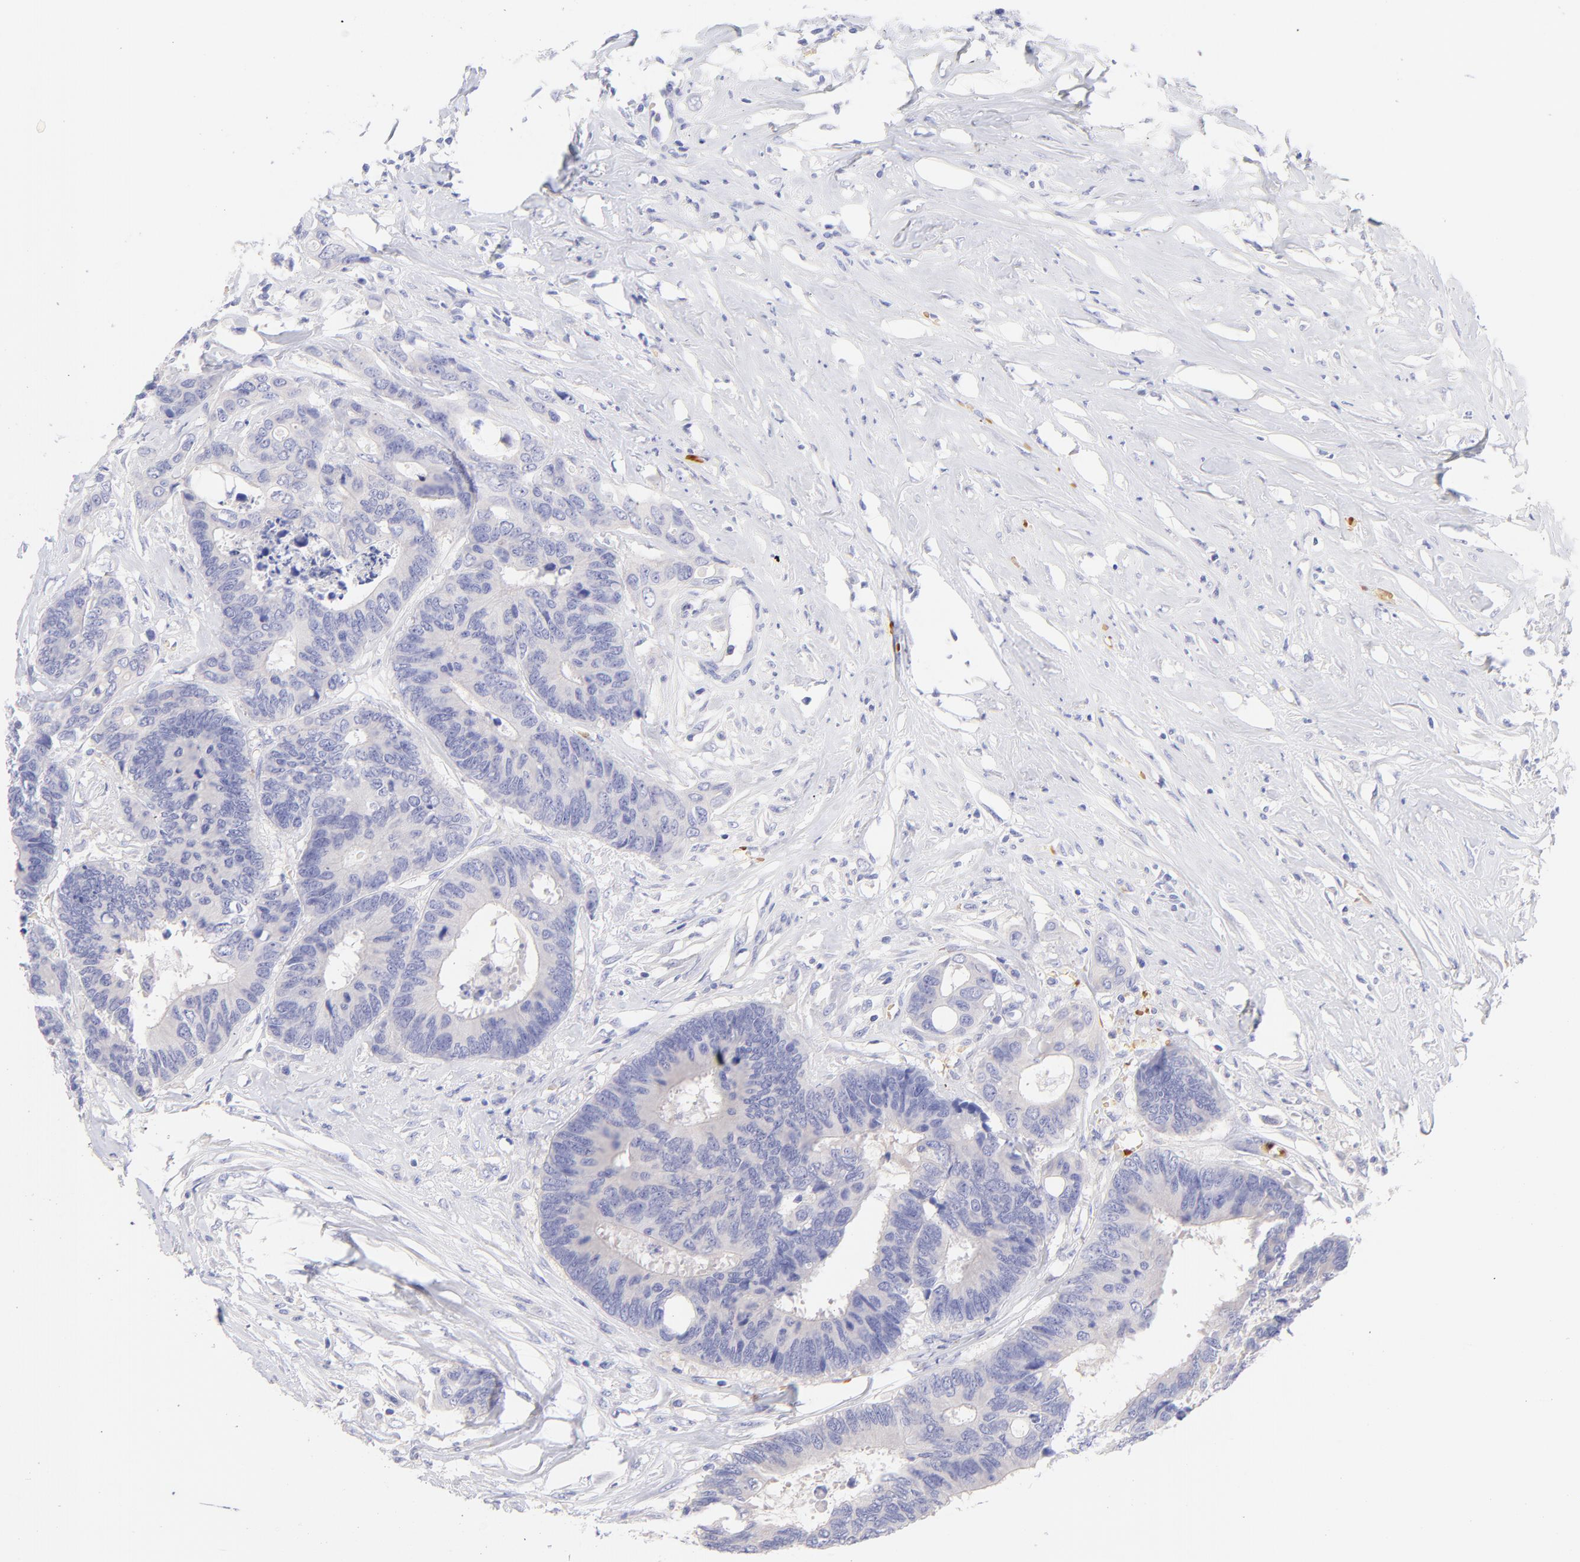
{"staining": {"intensity": "negative", "quantity": "none", "location": "none"}, "tissue": "colorectal cancer", "cell_type": "Tumor cells", "image_type": "cancer", "snomed": [{"axis": "morphology", "description": "Adenocarcinoma, NOS"}, {"axis": "topography", "description": "Rectum"}], "caption": "Image shows no significant protein positivity in tumor cells of adenocarcinoma (colorectal).", "gene": "FRMPD3", "patient": {"sex": "male", "age": 55}}